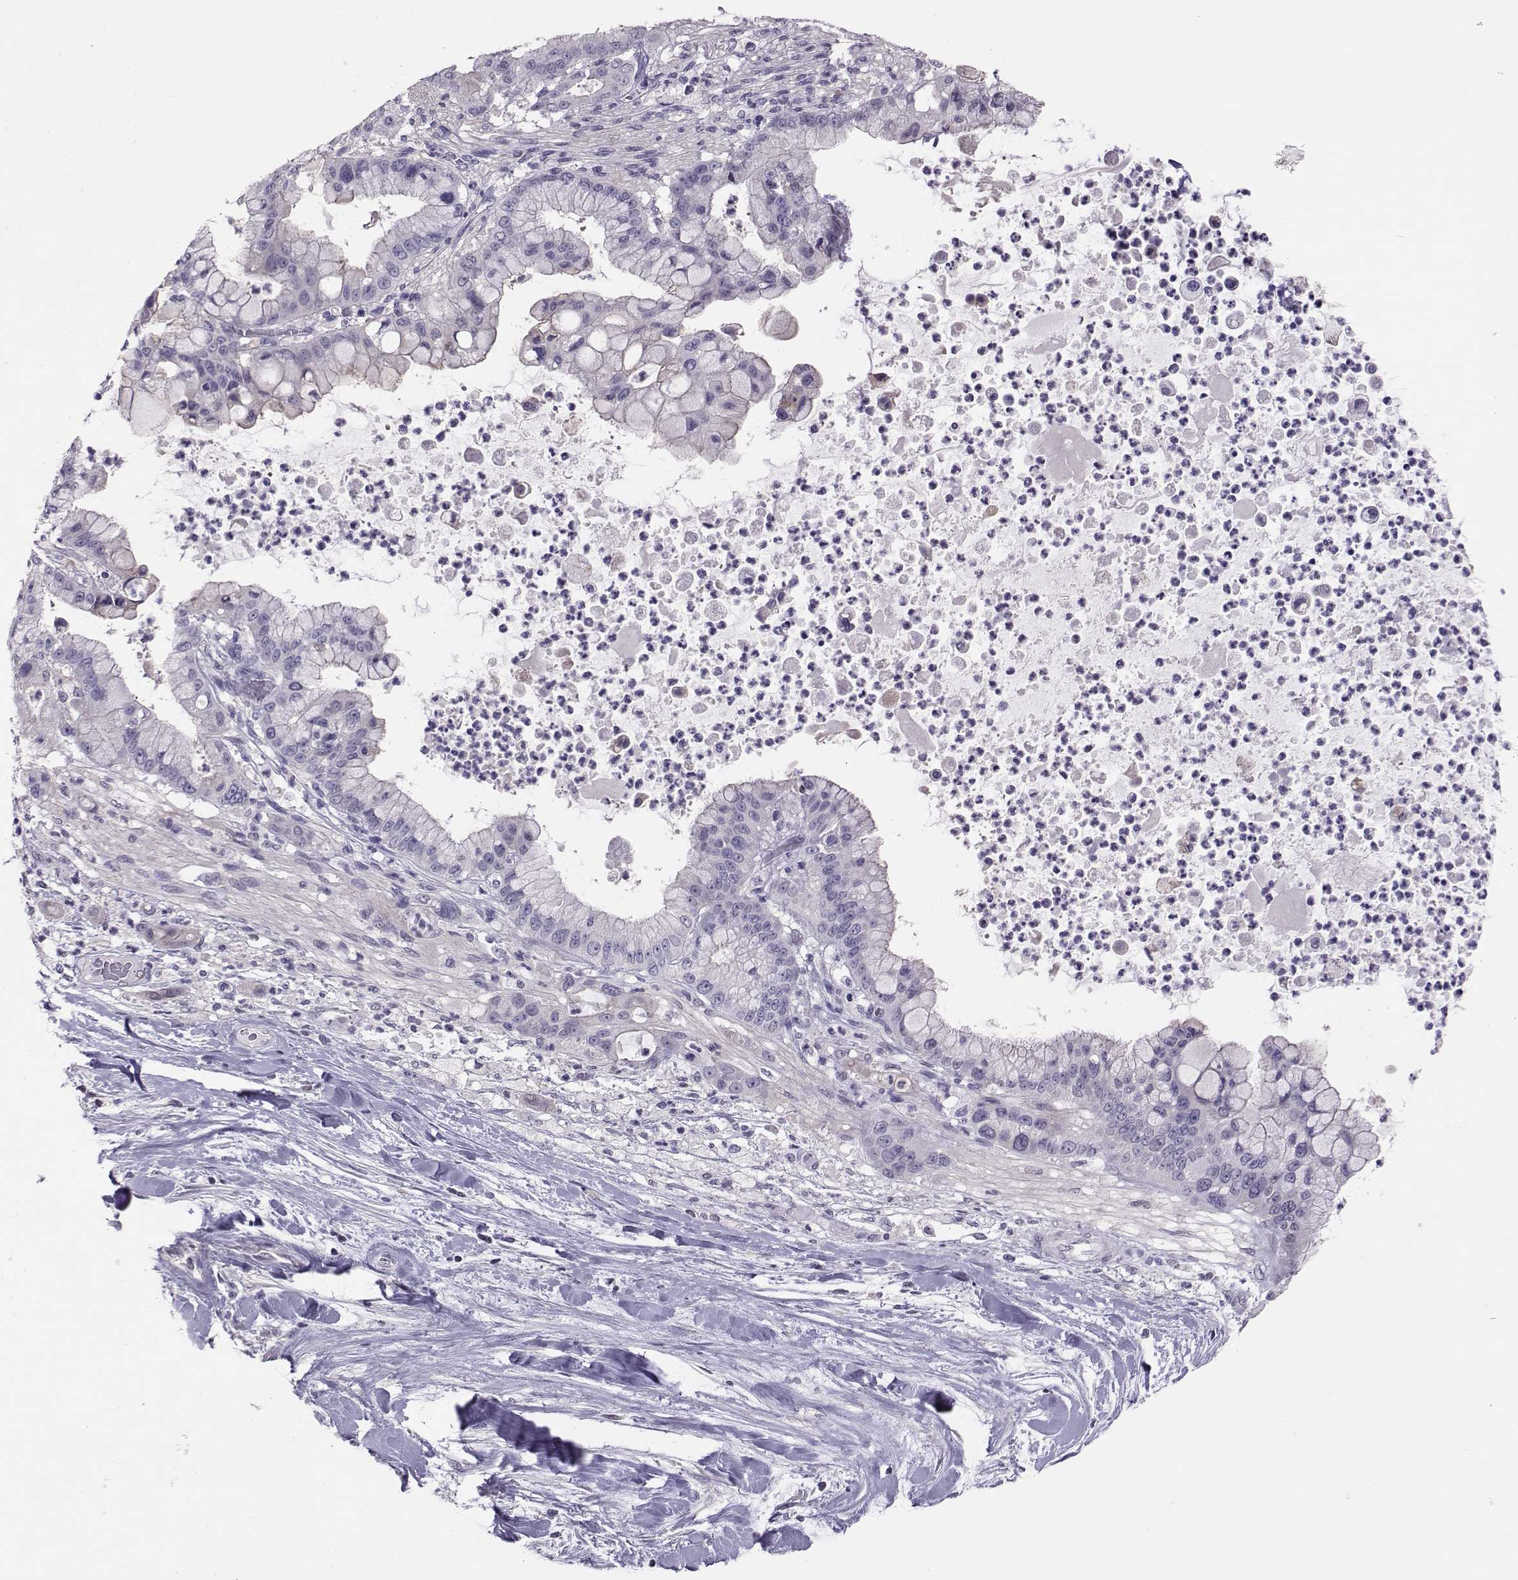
{"staining": {"intensity": "negative", "quantity": "none", "location": "none"}, "tissue": "liver cancer", "cell_type": "Tumor cells", "image_type": "cancer", "snomed": [{"axis": "morphology", "description": "Cholangiocarcinoma"}, {"axis": "topography", "description": "Liver"}], "caption": "Immunohistochemistry of human liver cancer (cholangiocarcinoma) shows no staining in tumor cells. The staining is performed using DAB (3,3'-diaminobenzidine) brown chromogen with nuclei counter-stained in using hematoxylin.", "gene": "DNAAF1", "patient": {"sex": "female", "age": 54}}